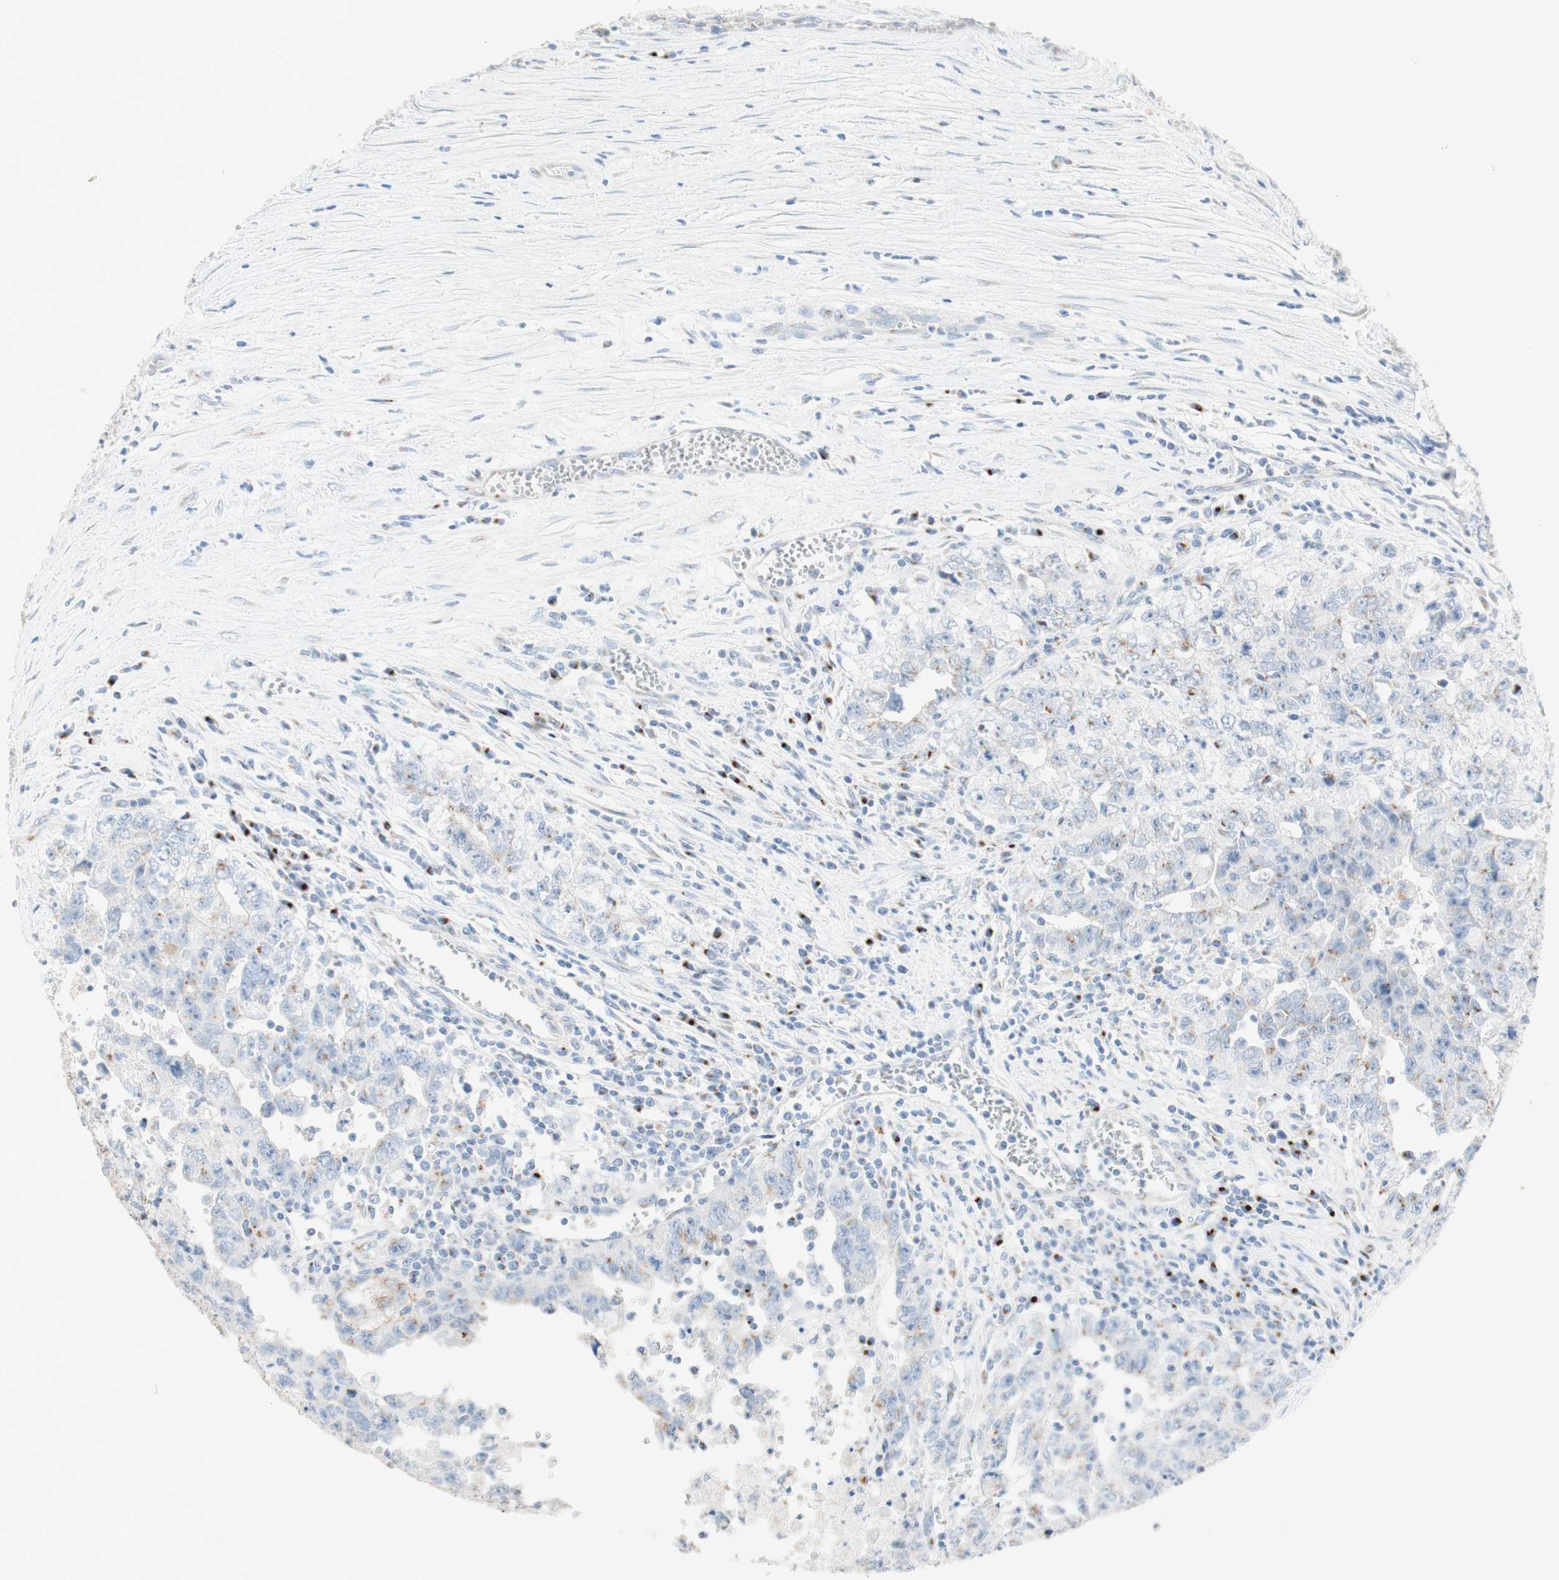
{"staining": {"intensity": "weak", "quantity": "25%-75%", "location": "cytoplasmic/membranous"}, "tissue": "testis cancer", "cell_type": "Tumor cells", "image_type": "cancer", "snomed": [{"axis": "morphology", "description": "Carcinoma, Embryonal, NOS"}, {"axis": "topography", "description": "Testis"}], "caption": "Approximately 25%-75% of tumor cells in human embryonal carcinoma (testis) demonstrate weak cytoplasmic/membranous protein staining as visualized by brown immunohistochemical staining.", "gene": "MANEA", "patient": {"sex": "male", "age": 28}}